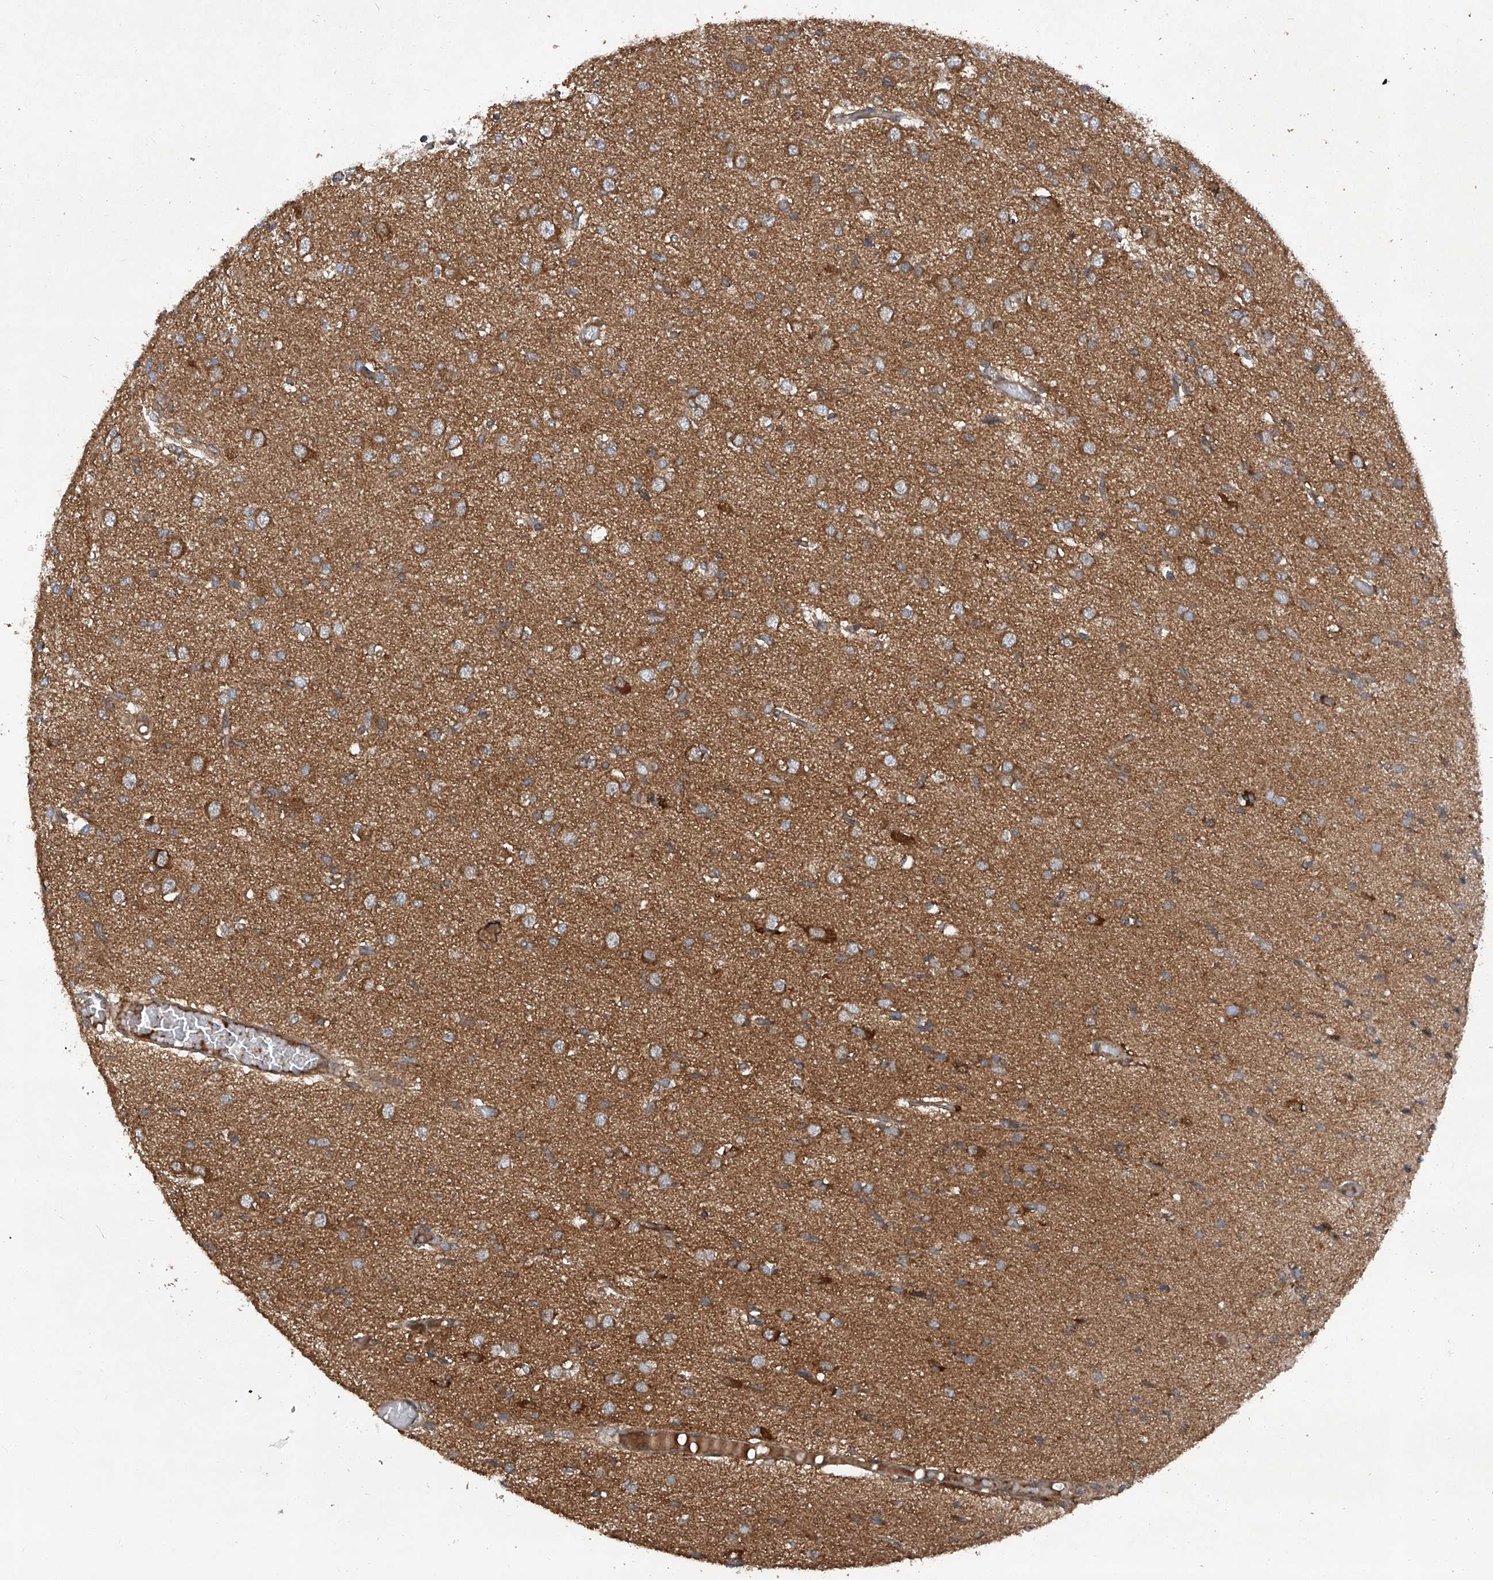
{"staining": {"intensity": "moderate", "quantity": "25%-75%", "location": "cytoplasmic/membranous"}, "tissue": "glioma", "cell_type": "Tumor cells", "image_type": "cancer", "snomed": [{"axis": "morphology", "description": "Glioma, malignant, High grade"}, {"axis": "topography", "description": "Brain"}], "caption": "IHC (DAB (3,3'-diaminobenzidine)) staining of glioma displays moderate cytoplasmic/membranous protein staining in about 25%-75% of tumor cells.", "gene": "SMAP1", "patient": {"sex": "female", "age": 59}}